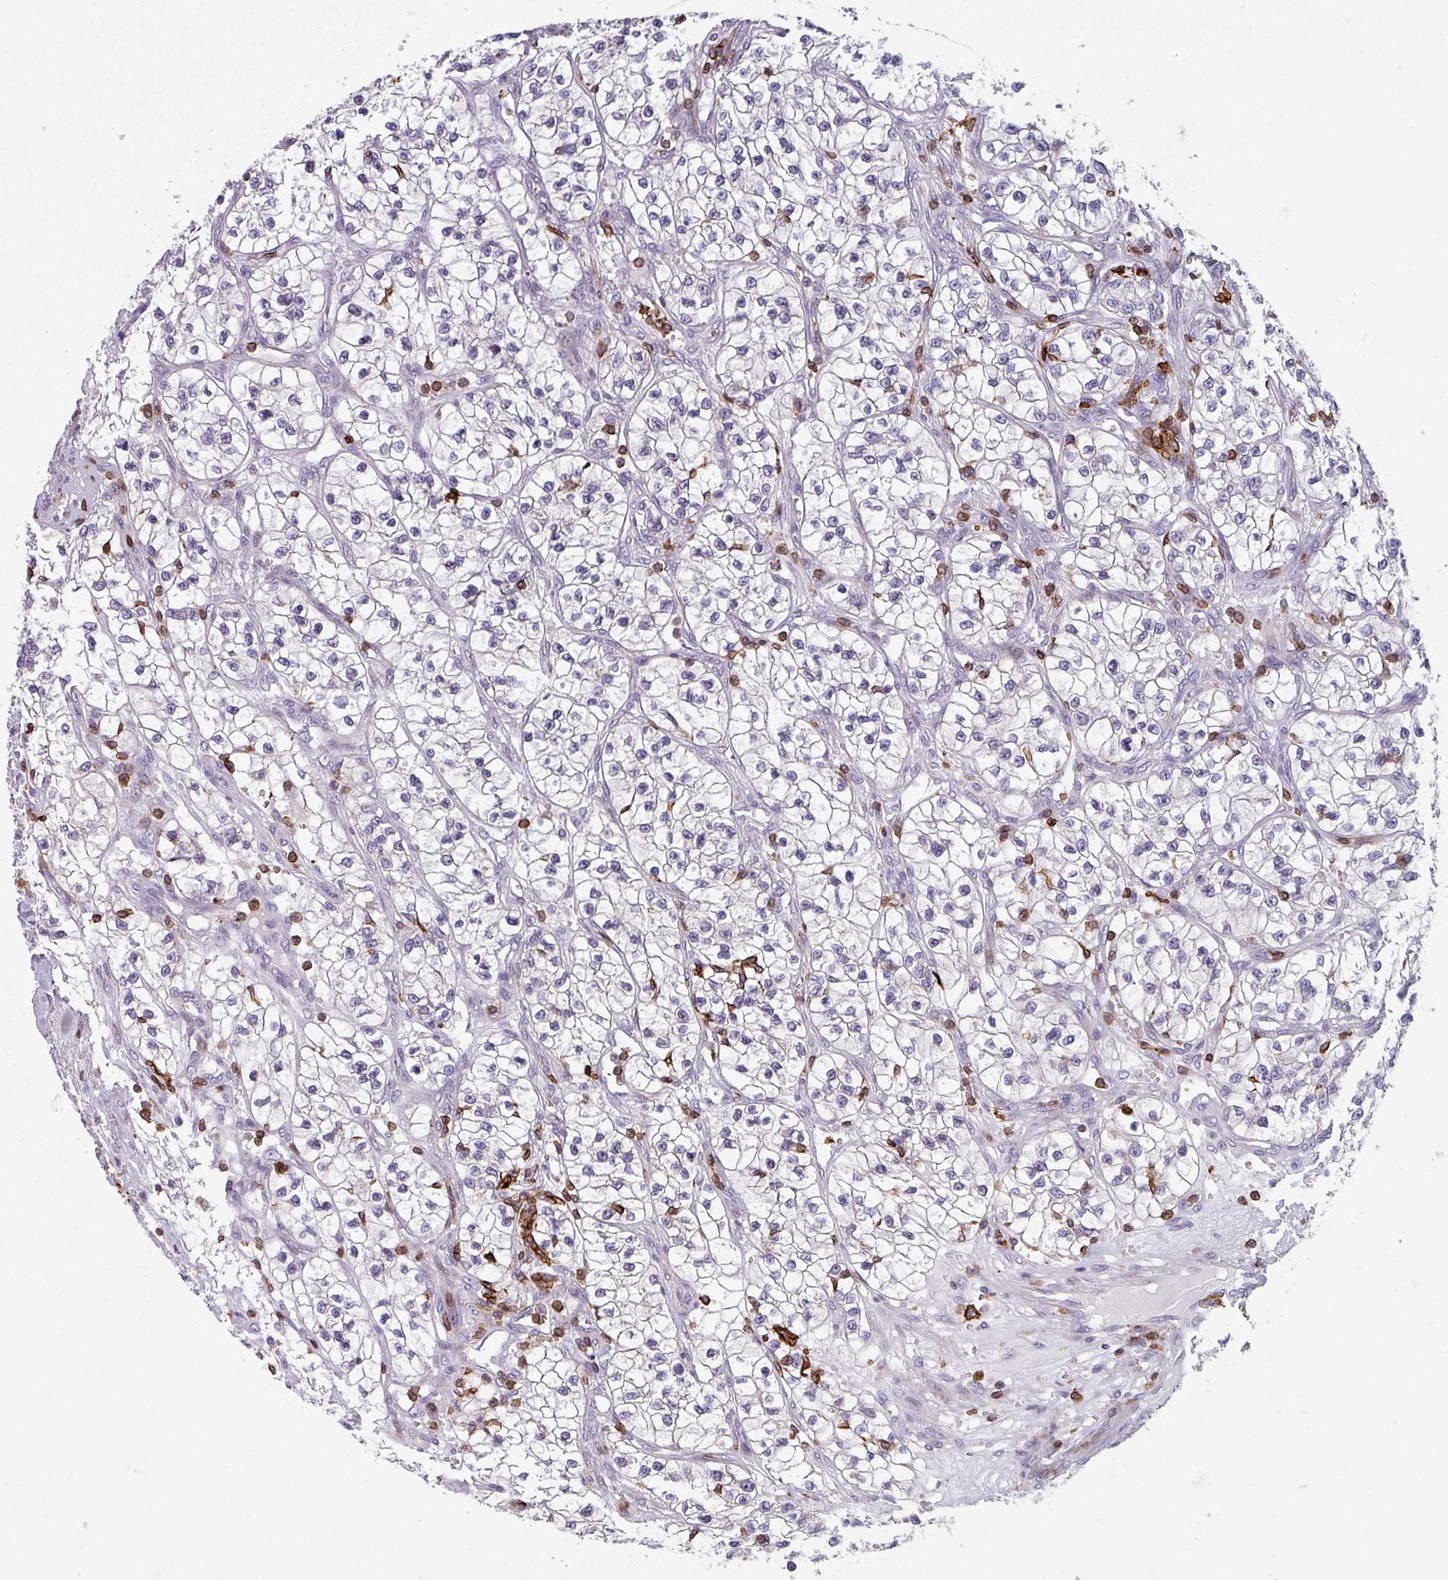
{"staining": {"intensity": "negative", "quantity": "none", "location": "none"}, "tissue": "renal cancer", "cell_type": "Tumor cells", "image_type": "cancer", "snomed": [{"axis": "morphology", "description": "Adenocarcinoma, NOS"}, {"axis": "topography", "description": "Kidney"}], "caption": "A high-resolution image shows immunohistochemistry (IHC) staining of renal cancer (adenocarcinoma), which shows no significant expression in tumor cells. Nuclei are stained in blue.", "gene": "NEDD9", "patient": {"sex": "female", "age": 57}}